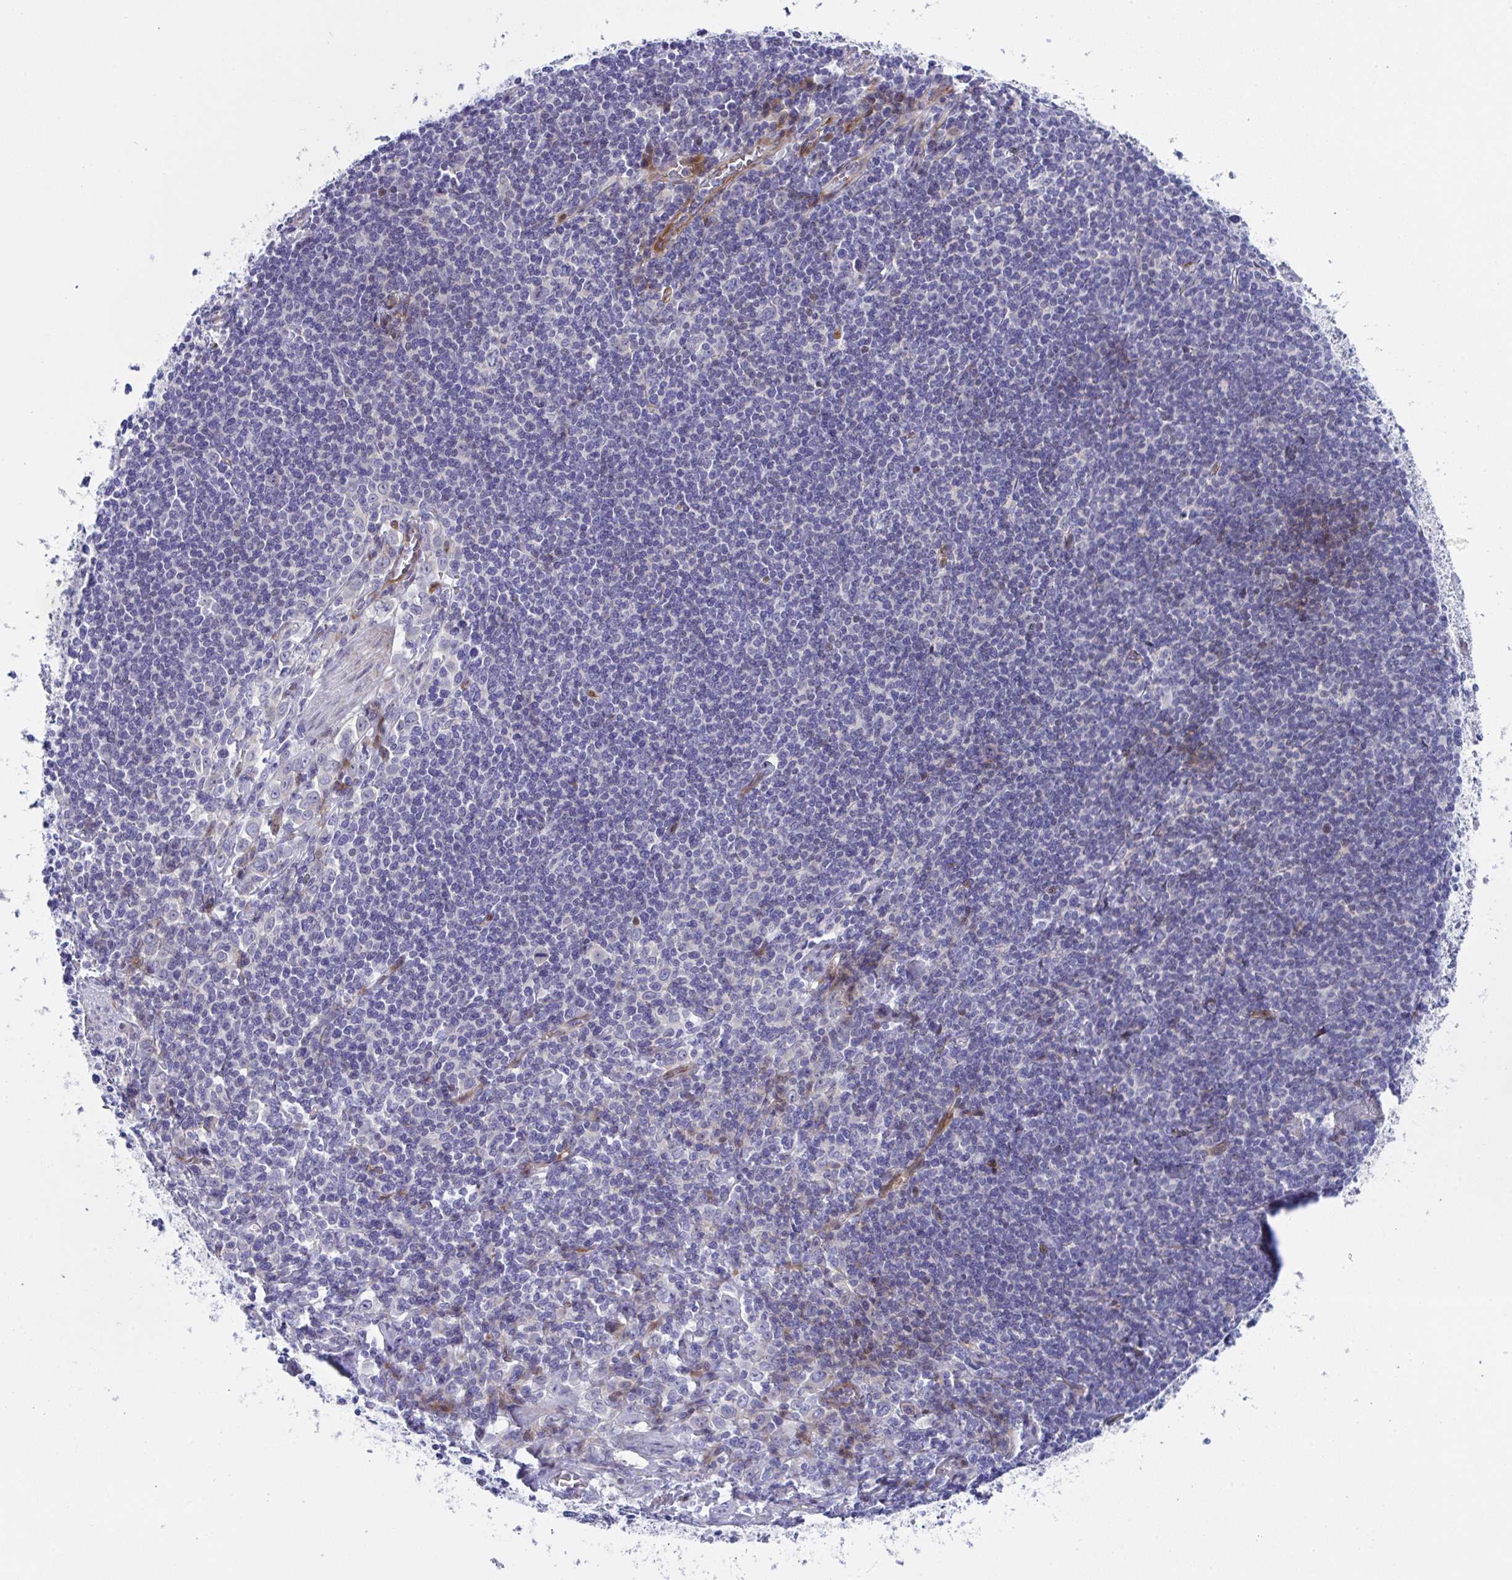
{"staining": {"intensity": "negative", "quantity": "none", "location": "none"}, "tissue": "stomach cancer", "cell_type": "Tumor cells", "image_type": "cancer", "snomed": [{"axis": "morphology", "description": "Adenocarcinoma, NOS"}, {"axis": "topography", "description": "Stomach, upper"}], "caption": "Human stomach cancer (adenocarcinoma) stained for a protein using immunohistochemistry demonstrates no staining in tumor cells.", "gene": "ZNF713", "patient": {"sex": "male", "age": 75}}